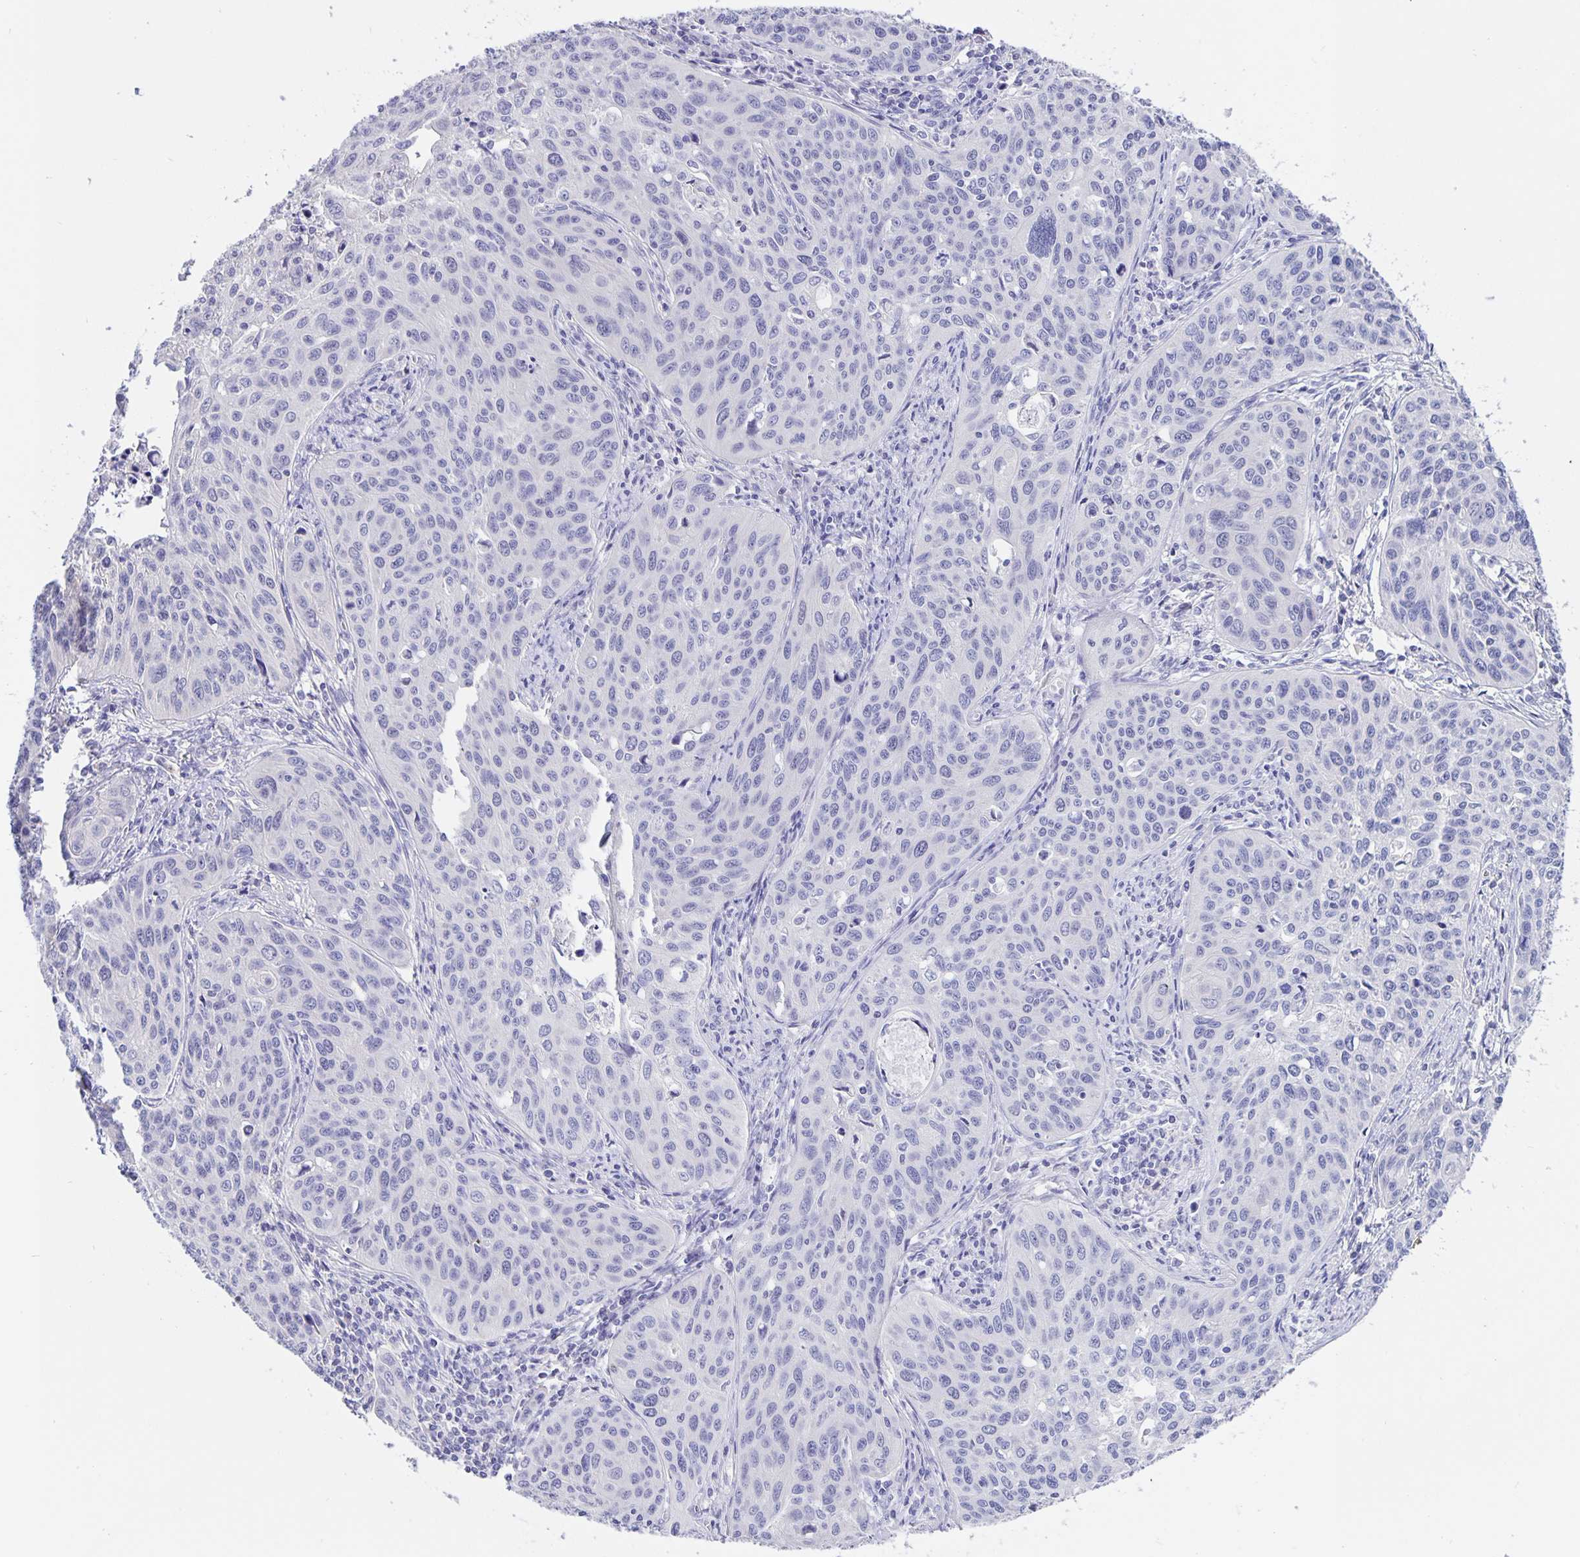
{"staining": {"intensity": "negative", "quantity": "none", "location": "none"}, "tissue": "cervical cancer", "cell_type": "Tumor cells", "image_type": "cancer", "snomed": [{"axis": "morphology", "description": "Squamous cell carcinoma, NOS"}, {"axis": "topography", "description": "Cervix"}], "caption": "High power microscopy image of an immunohistochemistry photomicrograph of squamous cell carcinoma (cervical), revealing no significant expression in tumor cells.", "gene": "ERMN", "patient": {"sex": "female", "age": 31}}